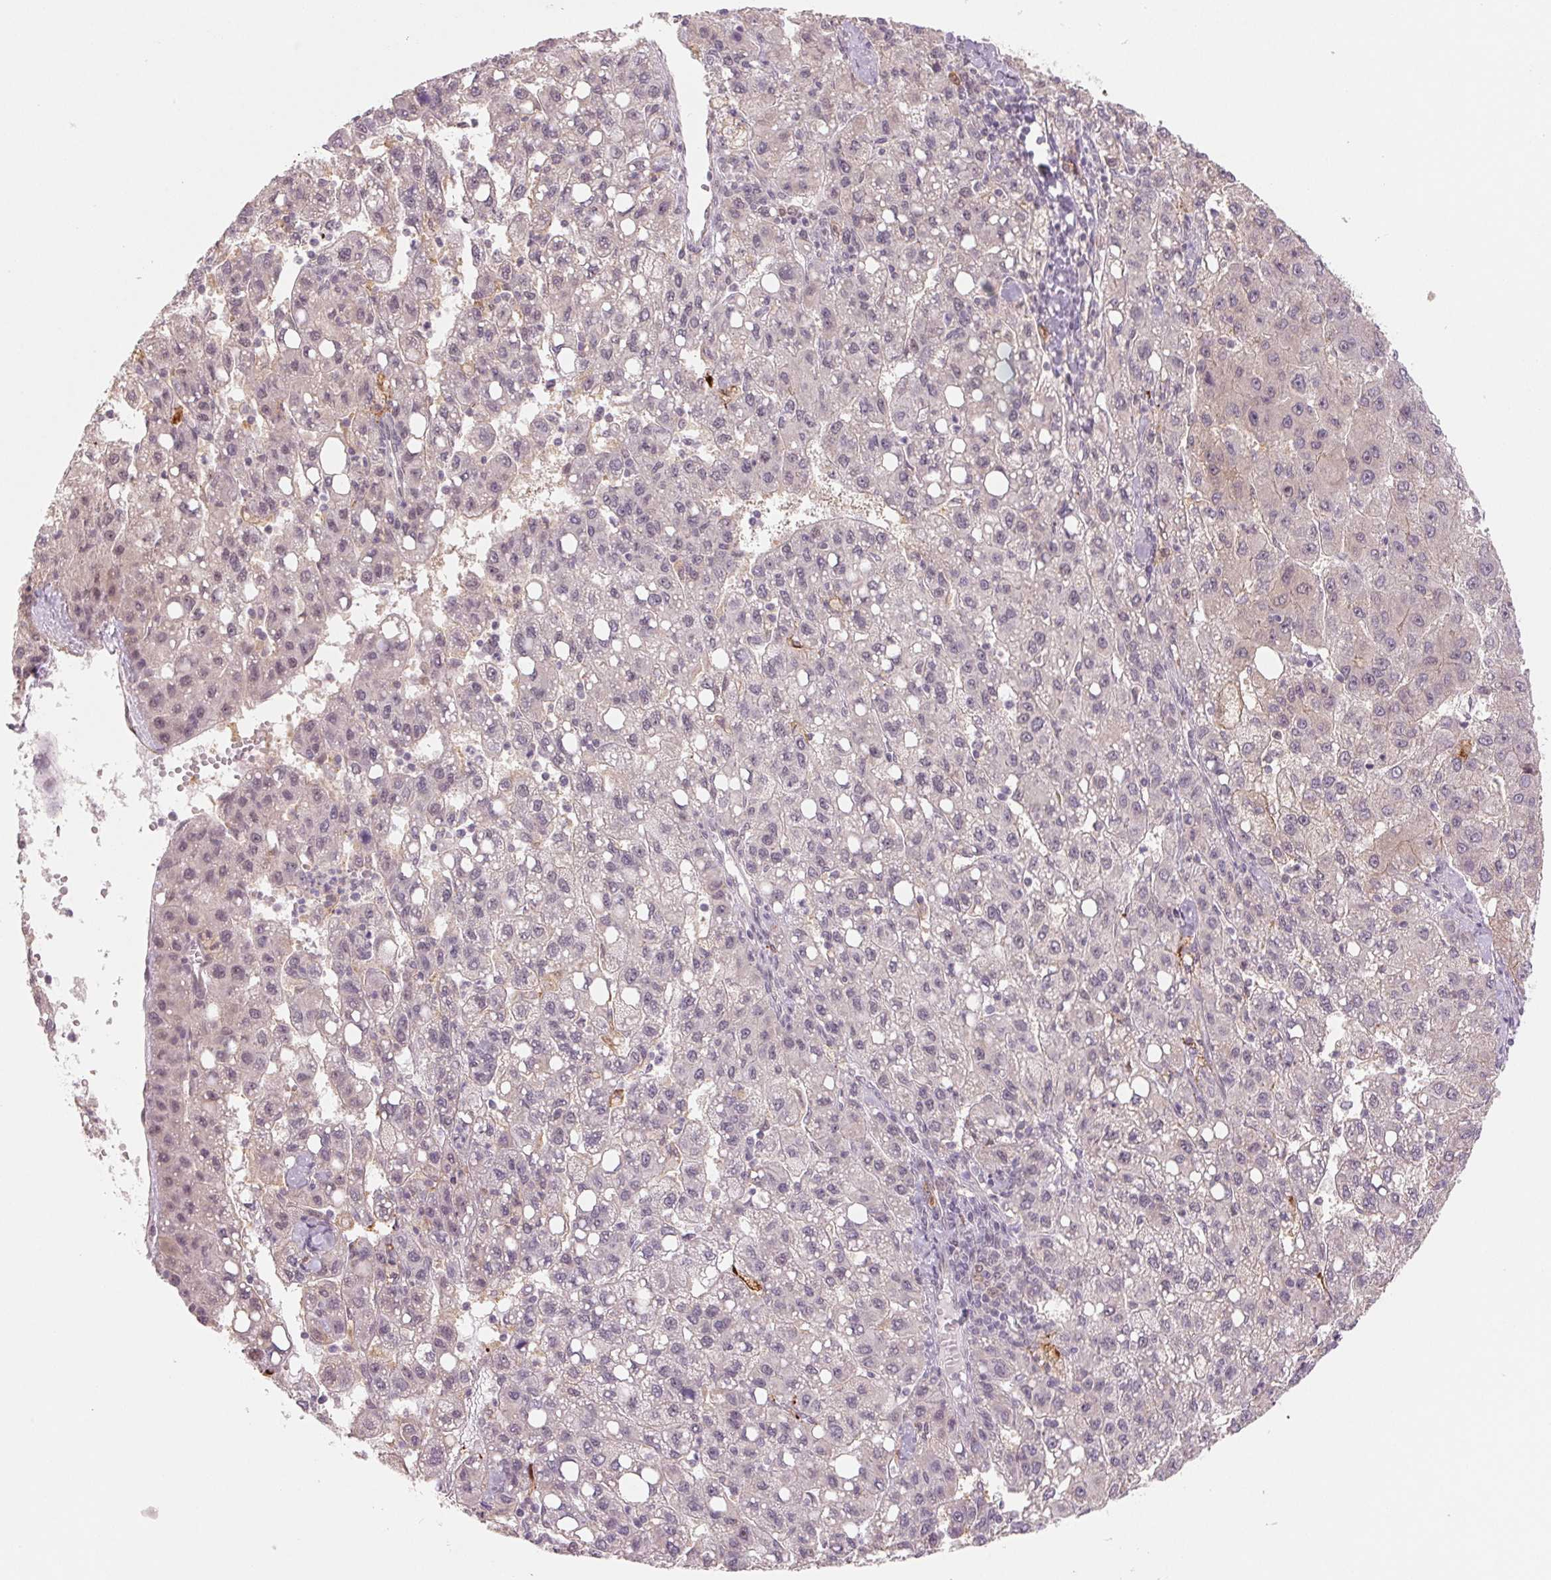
{"staining": {"intensity": "negative", "quantity": "none", "location": "none"}, "tissue": "liver cancer", "cell_type": "Tumor cells", "image_type": "cancer", "snomed": [{"axis": "morphology", "description": "Carcinoma, Hepatocellular, NOS"}, {"axis": "topography", "description": "Liver"}], "caption": "This is an immunohistochemistry photomicrograph of human liver cancer (hepatocellular carcinoma). There is no expression in tumor cells.", "gene": "DNAJB6", "patient": {"sex": "female", "age": 82}}